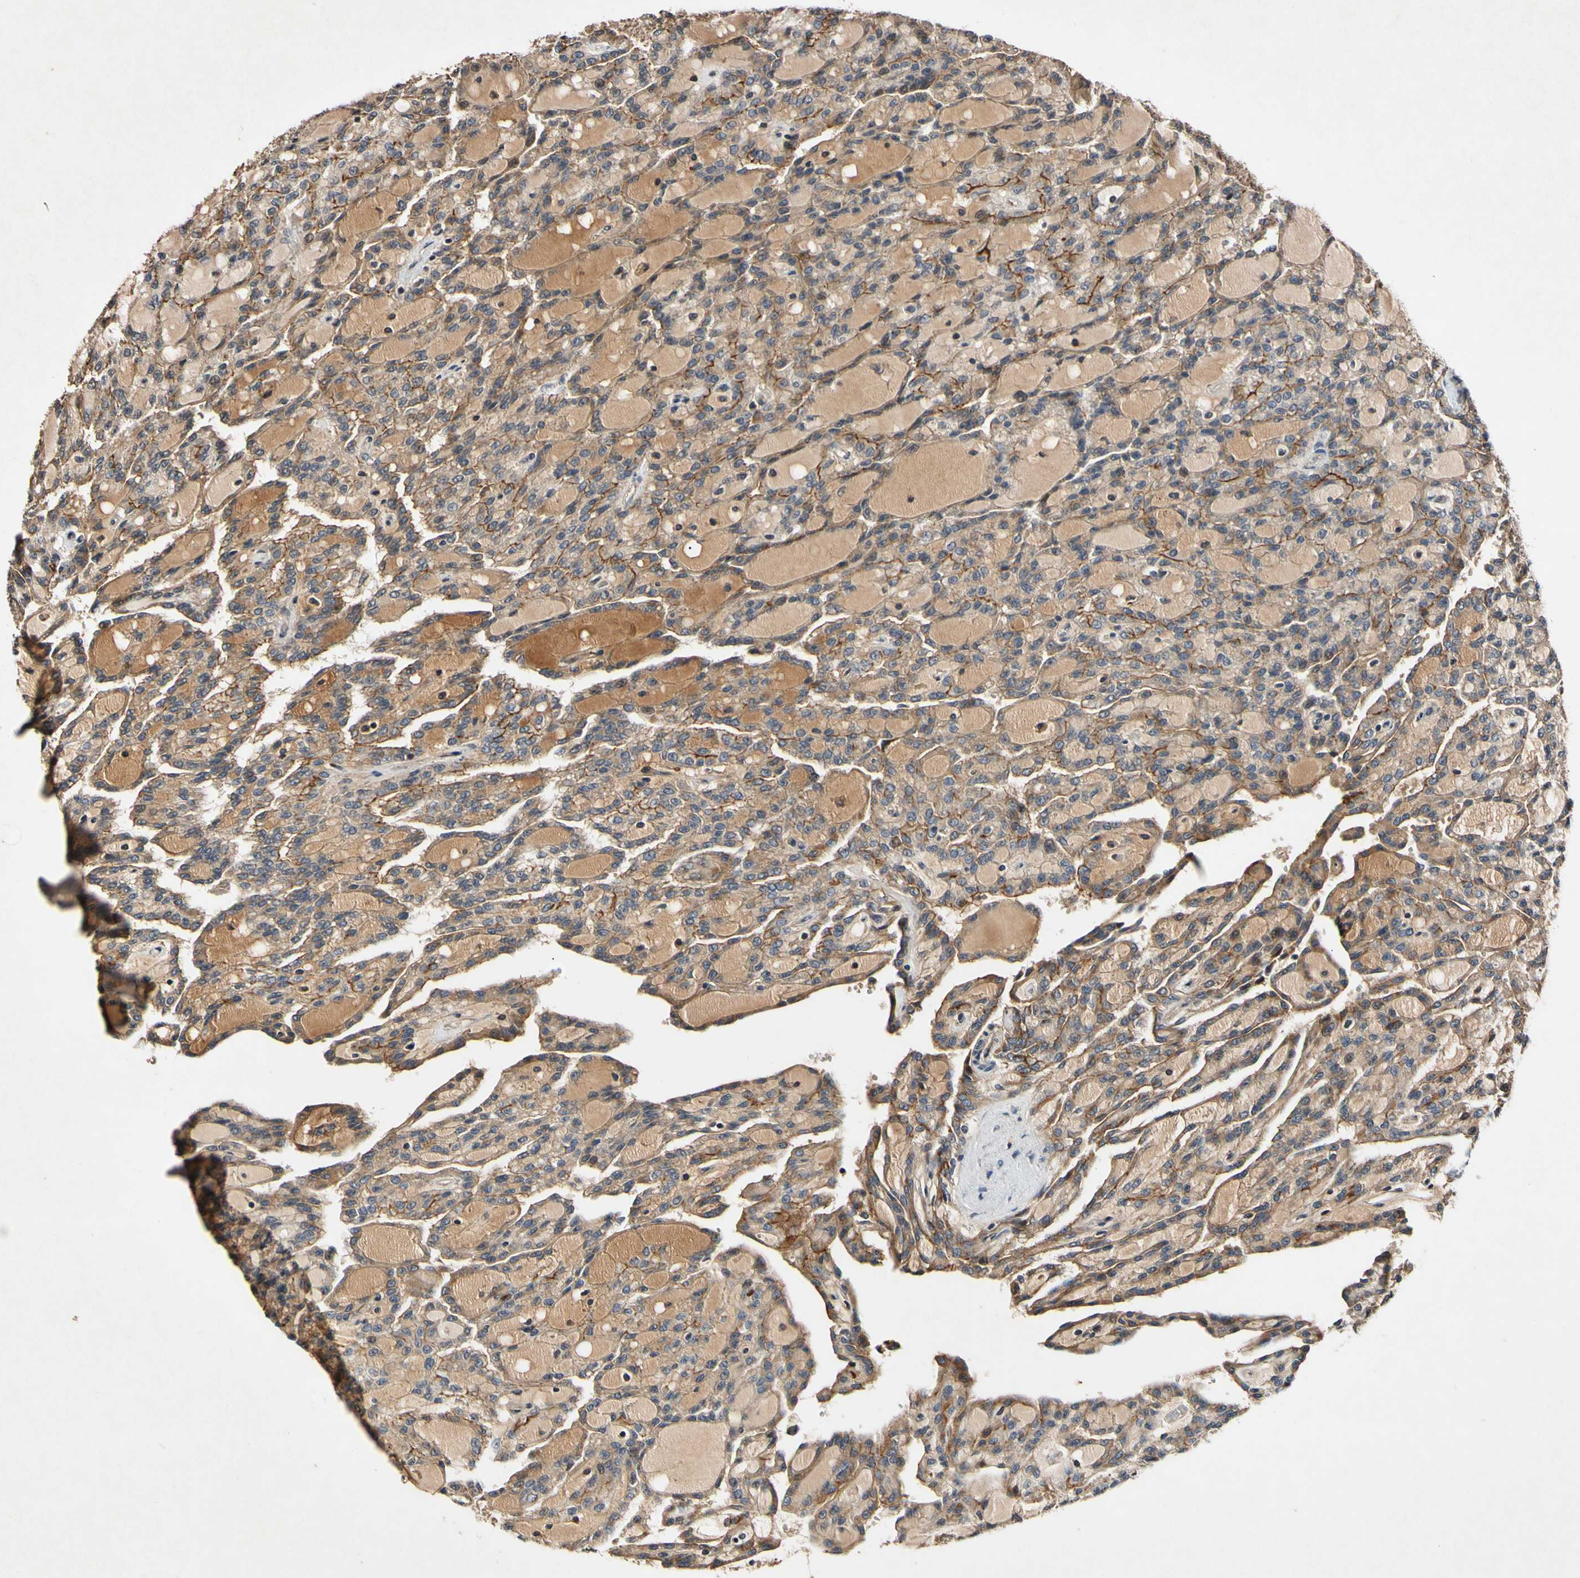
{"staining": {"intensity": "moderate", "quantity": ">75%", "location": "cytoplasmic/membranous"}, "tissue": "renal cancer", "cell_type": "Tumor cells", "image_type": "cancer", "snomed": [{"axis": "morphology", "description": "Adenocarcinoma, NOS"}, {"axis": "topography", "description": "Kidney"}], "caption": "A medium amount of moderate cytoplasmic/membranous staining is seen in about >75% of tumor cells in renal adenocarcinoma tissue.", "gene": "PLAT", "patient": {"sex": "male", "age": 63}}